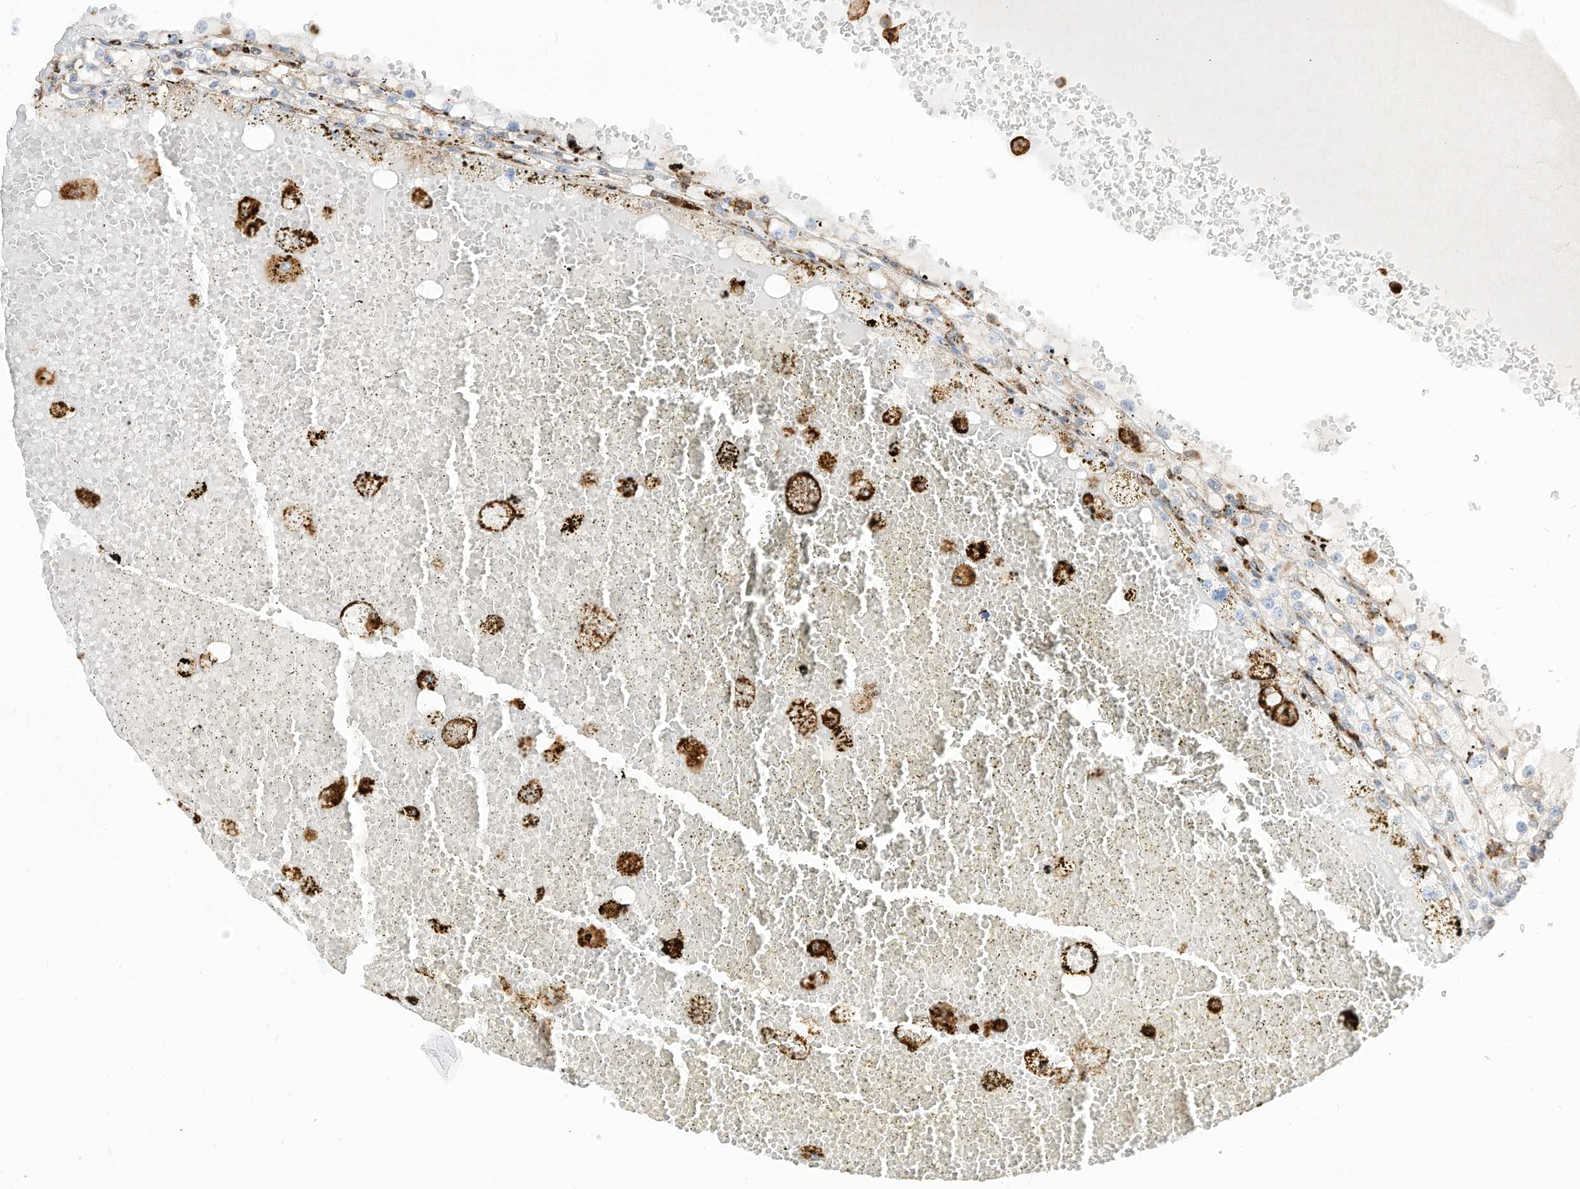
{"staining": {"intensity": "negative", "quantity": "none", "location": "none"}, "tissue": "renal cancer", "cell_type": "Tumor cells", "image_type": "cancer", "snomed": [{"axis": "morphology", "description": "Adenocarcinoma, NOS"}, {"axis": "topography", "description": "Kidney"}], "caption": "An image of human renal cancer is negative for staining in tumor cells. (IHC, brightfield microscopy, high magnification).", "gene": "TRNAU1AP", "patient": {"sex": "male", "age": 56}}